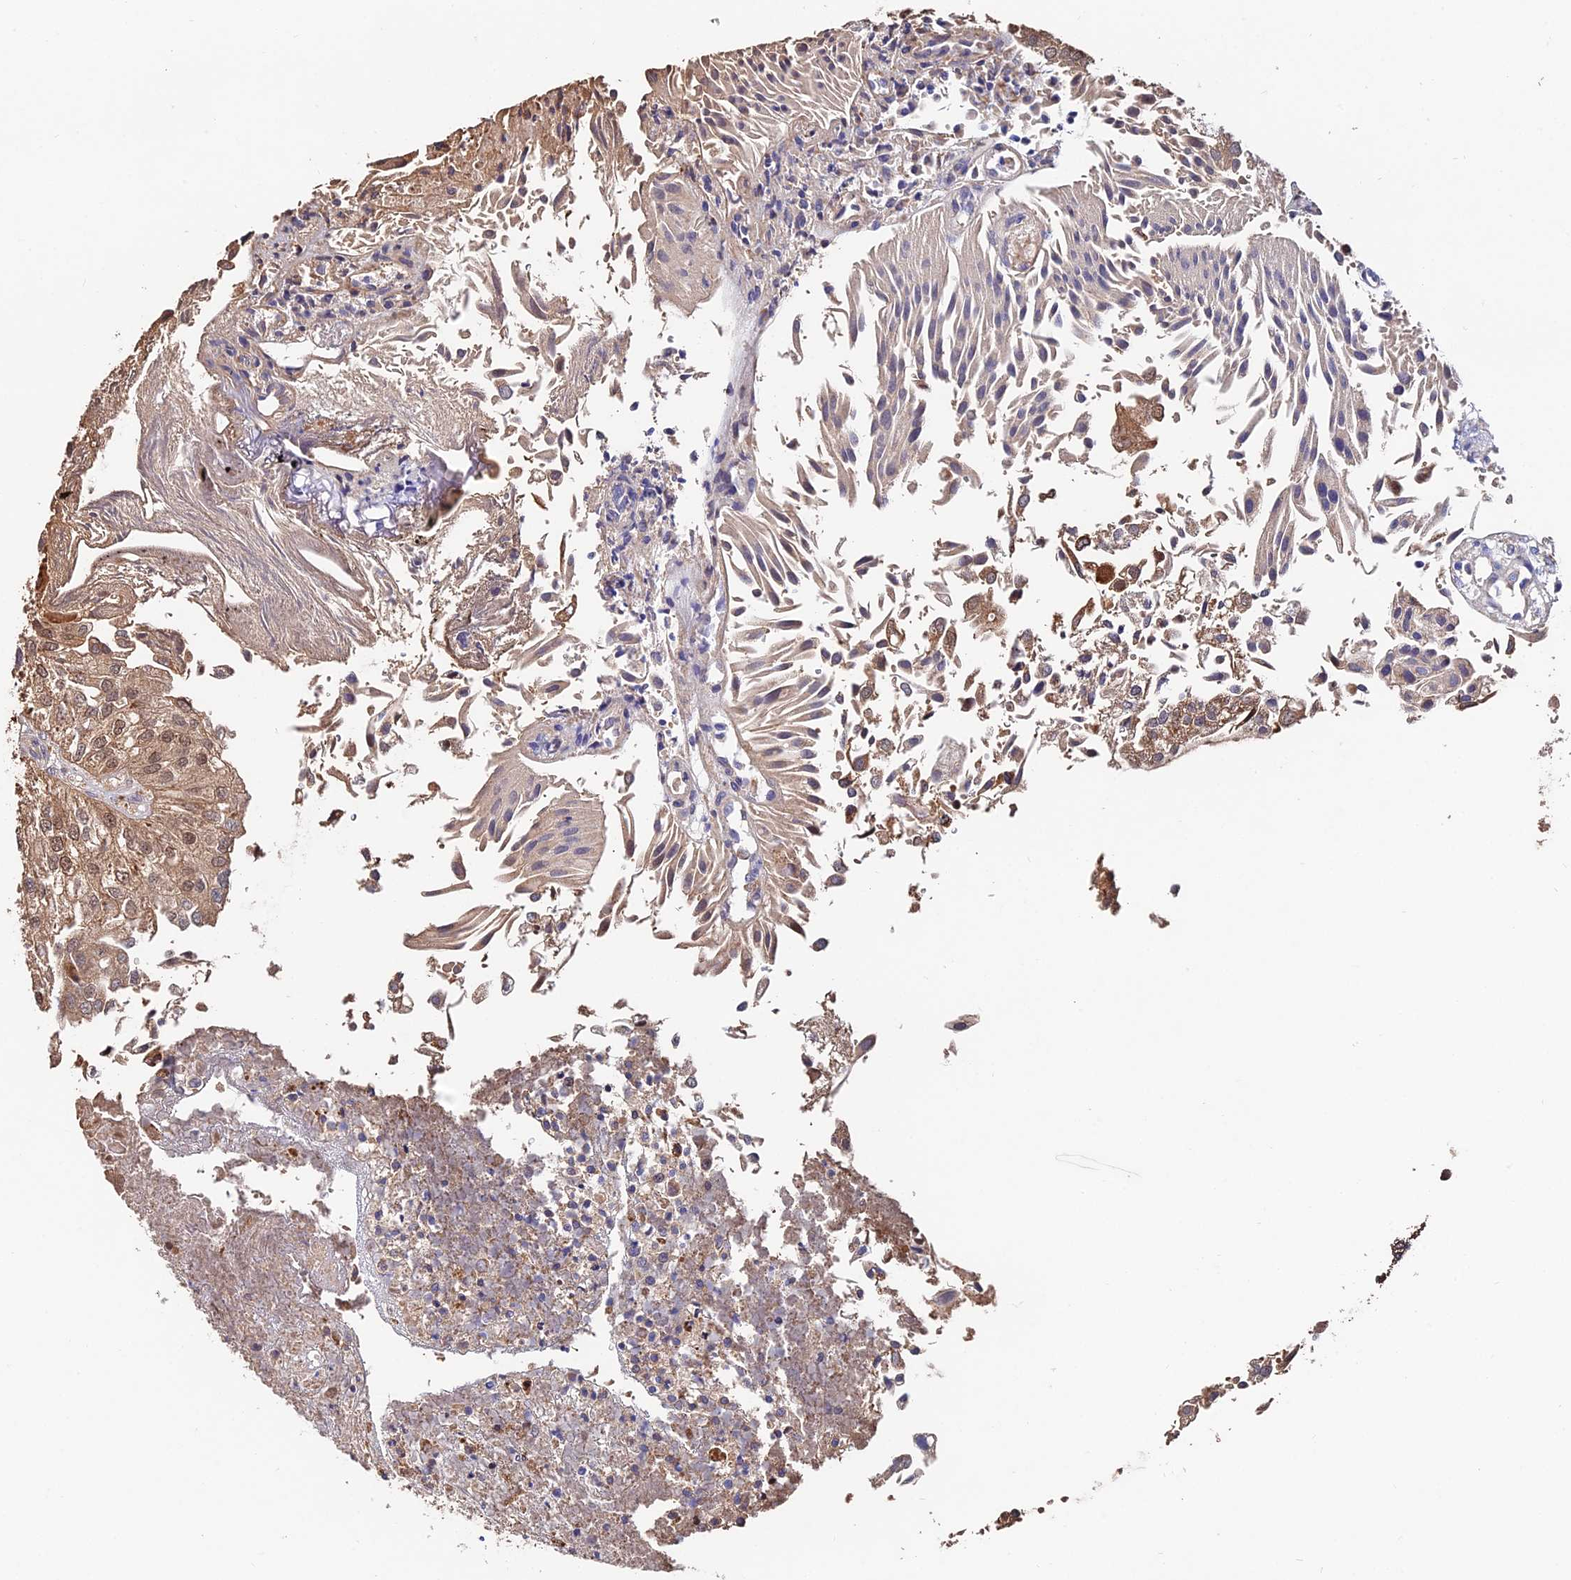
{"staining": {"intensity": "moderate", "quantity": "<25%", "location": "cytoplasmic/membranous,nuclear"}, "tissue": "urothelial cancer", "cell_type": "Tumor cells", "image_type": "cancer", "snomed": [{"axis": "morphology", "description": "Urothelial carcinoma, Low grade"}, {"axis": "topography", "description": "Urinary bladder"}], "caption": "Immunohistochemical staining of human urothelial carcinoma (low-grade) displays low levels of moderate cytoplasmic/membranous and nuclear protein positivity in approximately <25% of tumor cells. (DAB (3,3'-diaminobenzidine) IHC, brown staining for protein, blue staining for nuclei).", "gene": "ACTR5", "patient": {"sex": "female", "age": 89}}